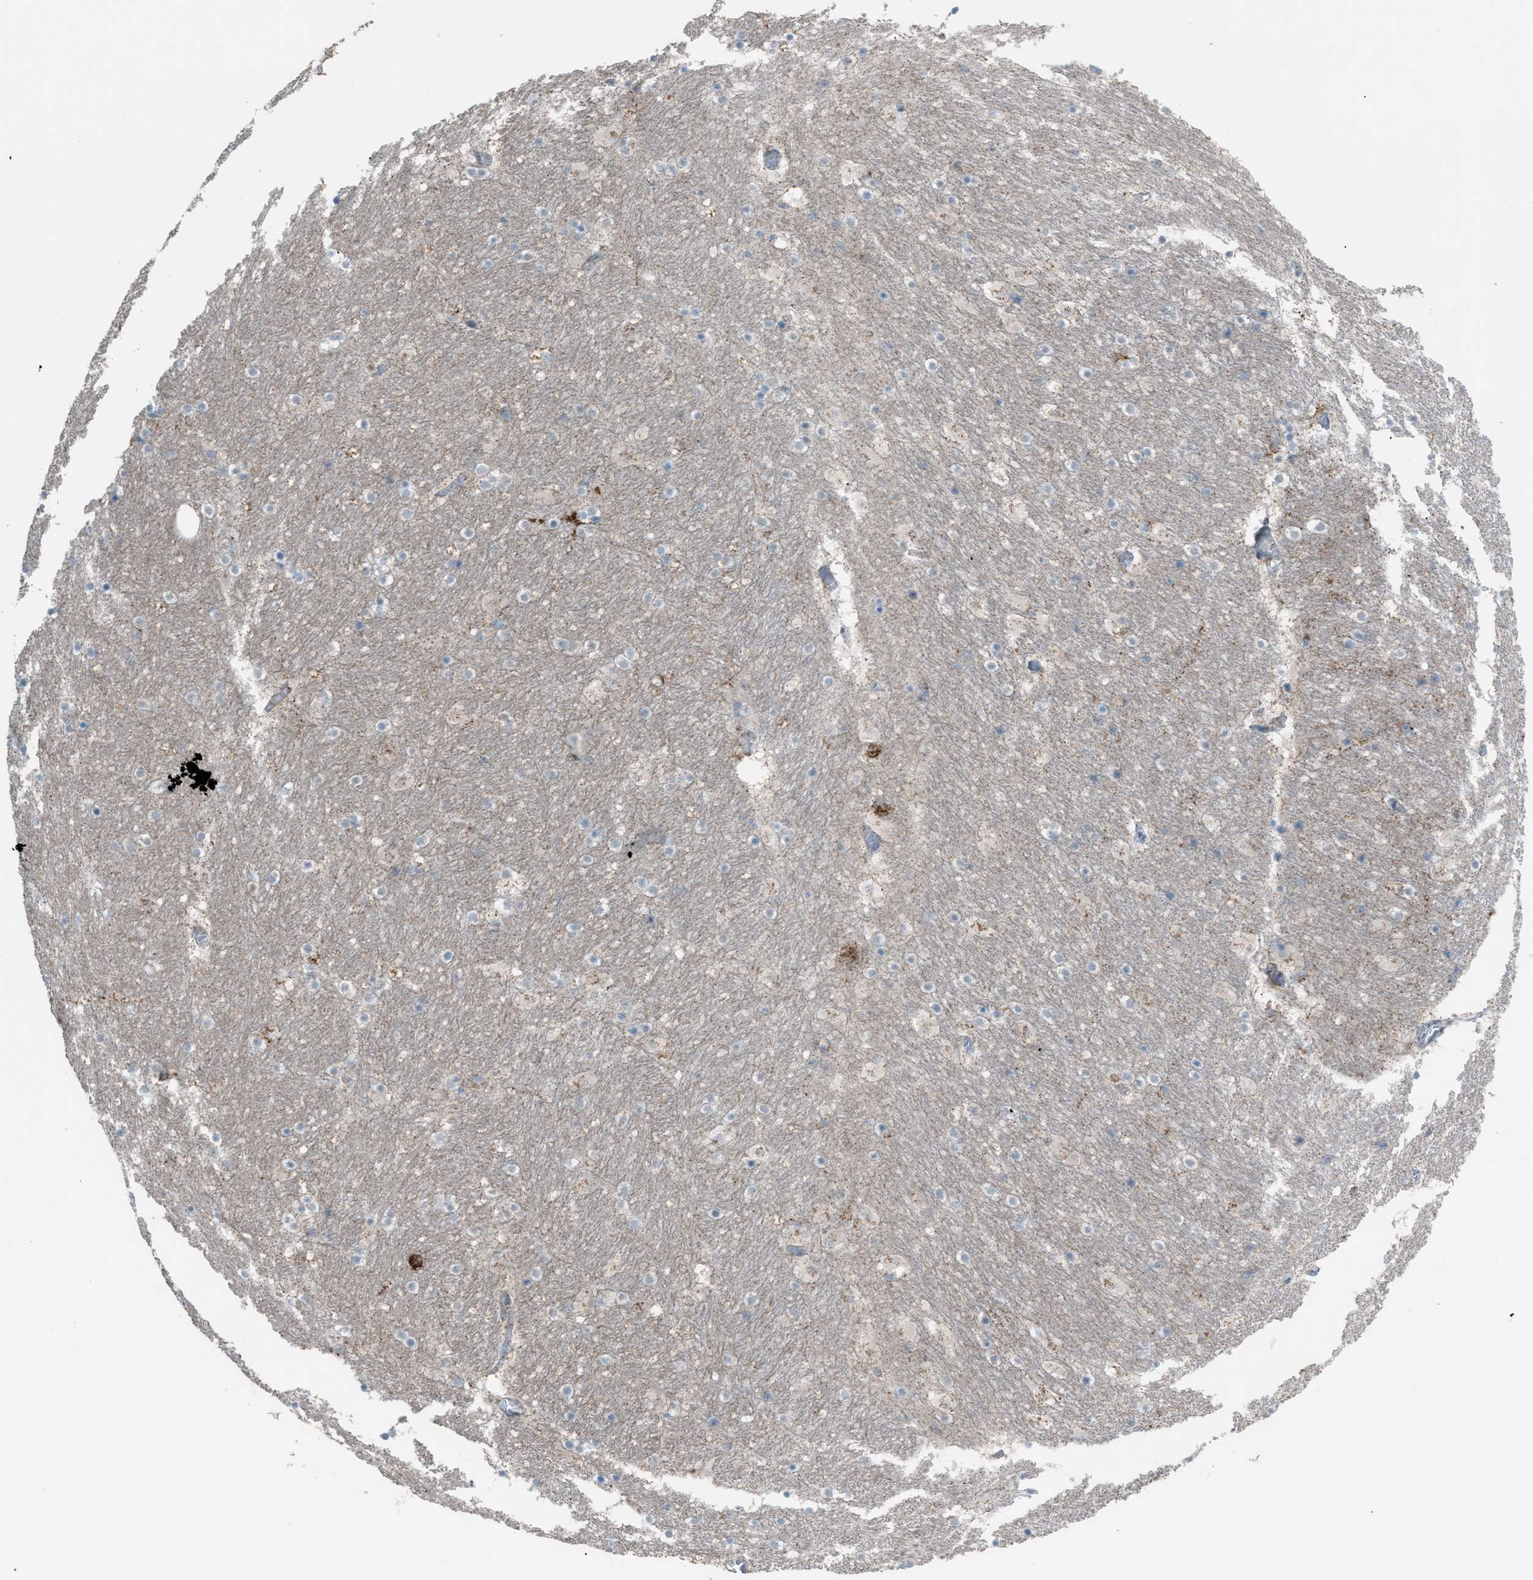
{"staining": {"intensity": "moderate", "quantity": "<25%", "location": "cytoplasmic/membranous"}, "tissue": "hippocampus", "cell_type": "Glial cells", "image_type": "normal", "snomed": [{"axis": "morphology", "description": "Normal tissue, NOS"}, {"axis": "topography", "description": "Hippocampus"}], "caption": "An immunohistochemistry micrograph of unremarkable tissue is shown. Protein staining in brown shows moderate cytoplasmic/membranous positivity in hippocampus within glial cells. The staining was performed using DAB (3,3'-diaminobenzidine), with brown indicating positive protein expression. Nuclei are stained blue with hematoxylin.", "gene": "SRM", "patient": {"sex": "male", "age": 45}}